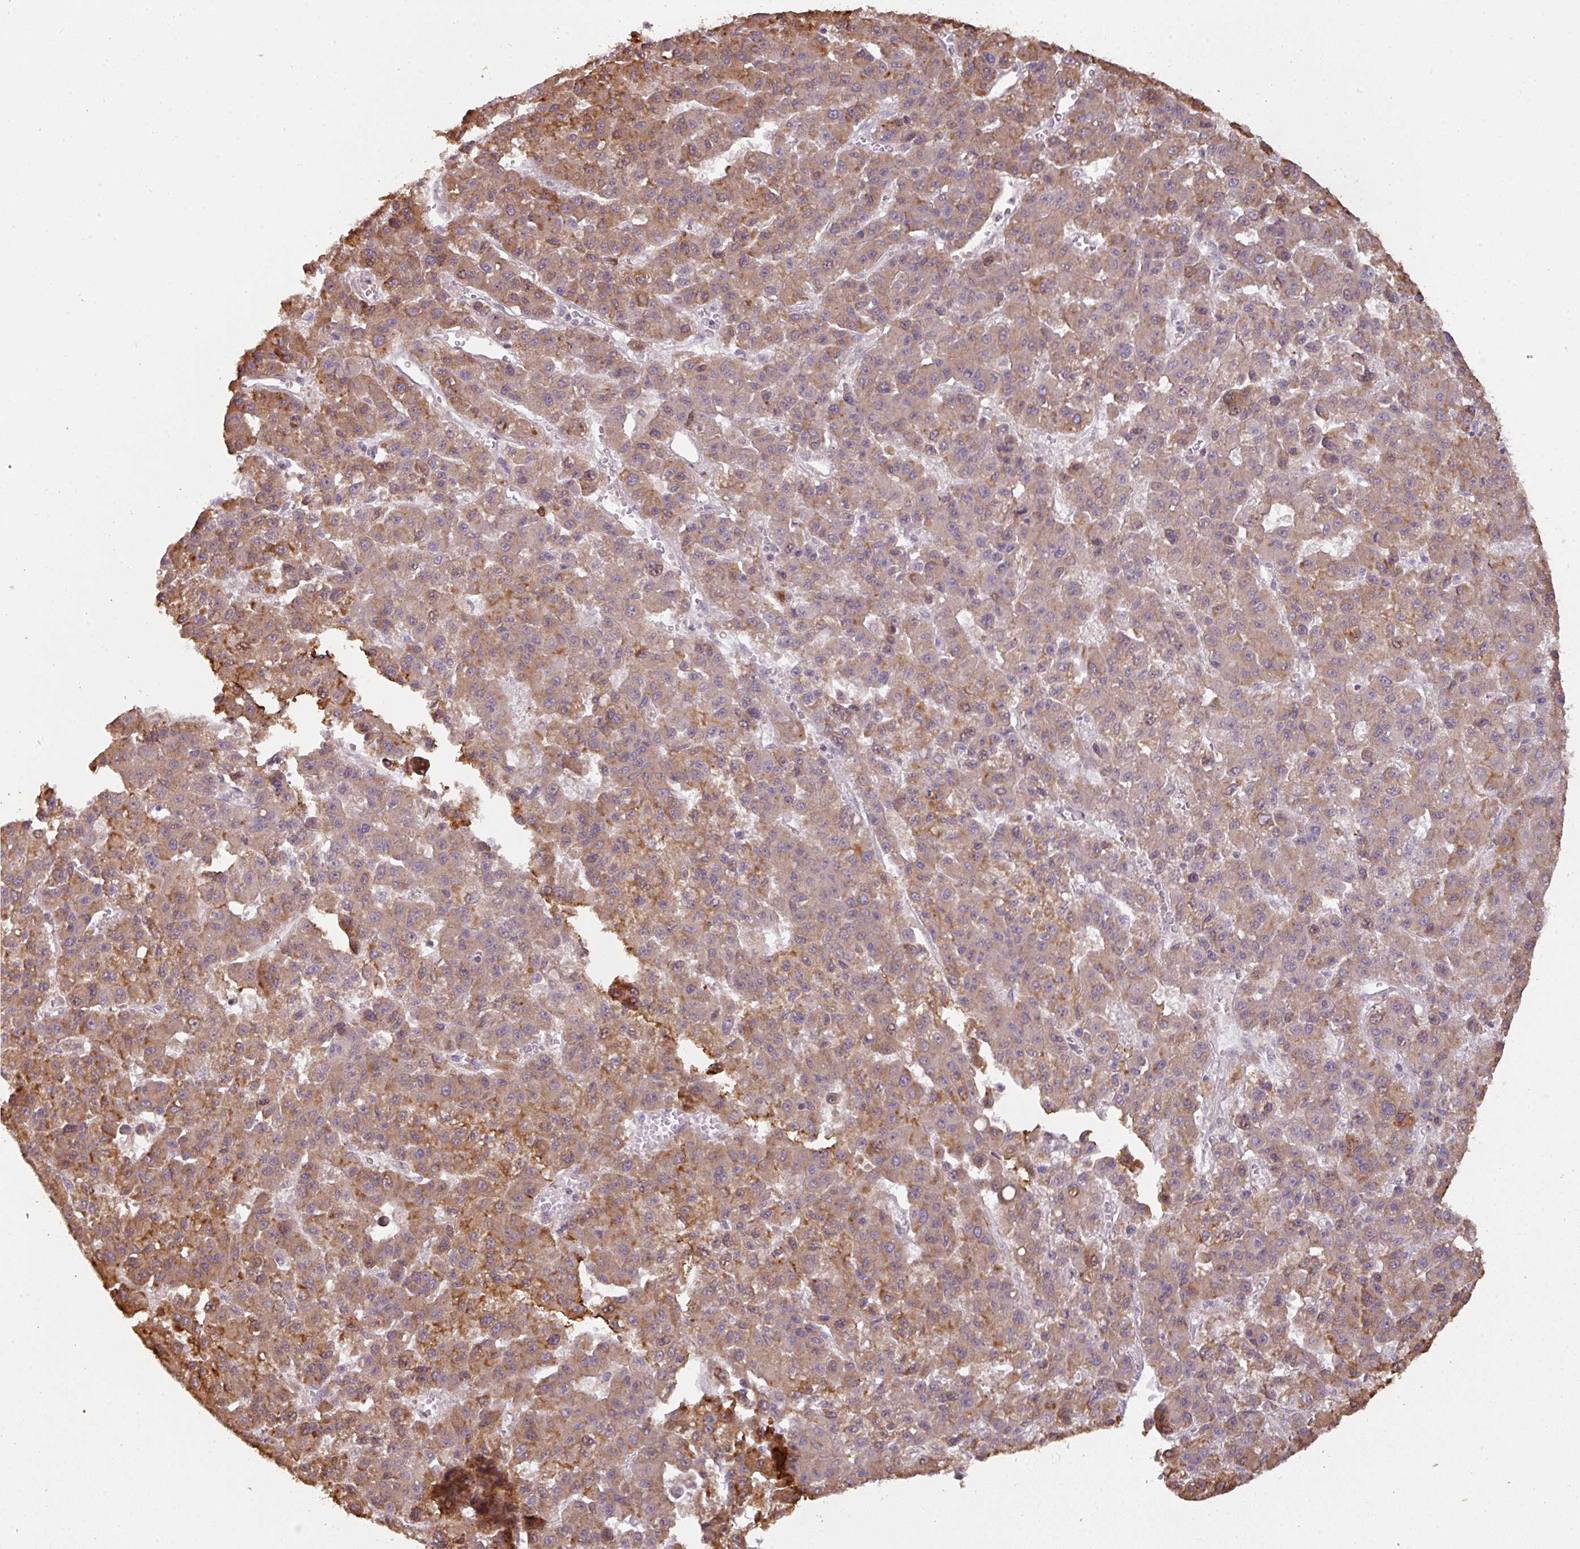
{"staining": {"intensity": "moderate", "quantity": "25%-75%", "location": "cytoplasmic/membranous"}, "tissue": "liver cancer", "cell_type": "Tumor cells", "image_type": "cancer", "snomed": [{"axis": "morphology", "description": "Carcinoma, Hepatocellular, NOS"}, {"axis": "topography", "description": "Liver"}], "caption": "The immunohistochemical stain labels moderate cytoplasmic/membranous positivity in tumor cells of hepatocellular carcinoma (liver) tissue. (Brightfield microscopy of DAB IHC at high magnification).", "gene": "CXCR5", "patient": {"sex": "male", "age": 70}}